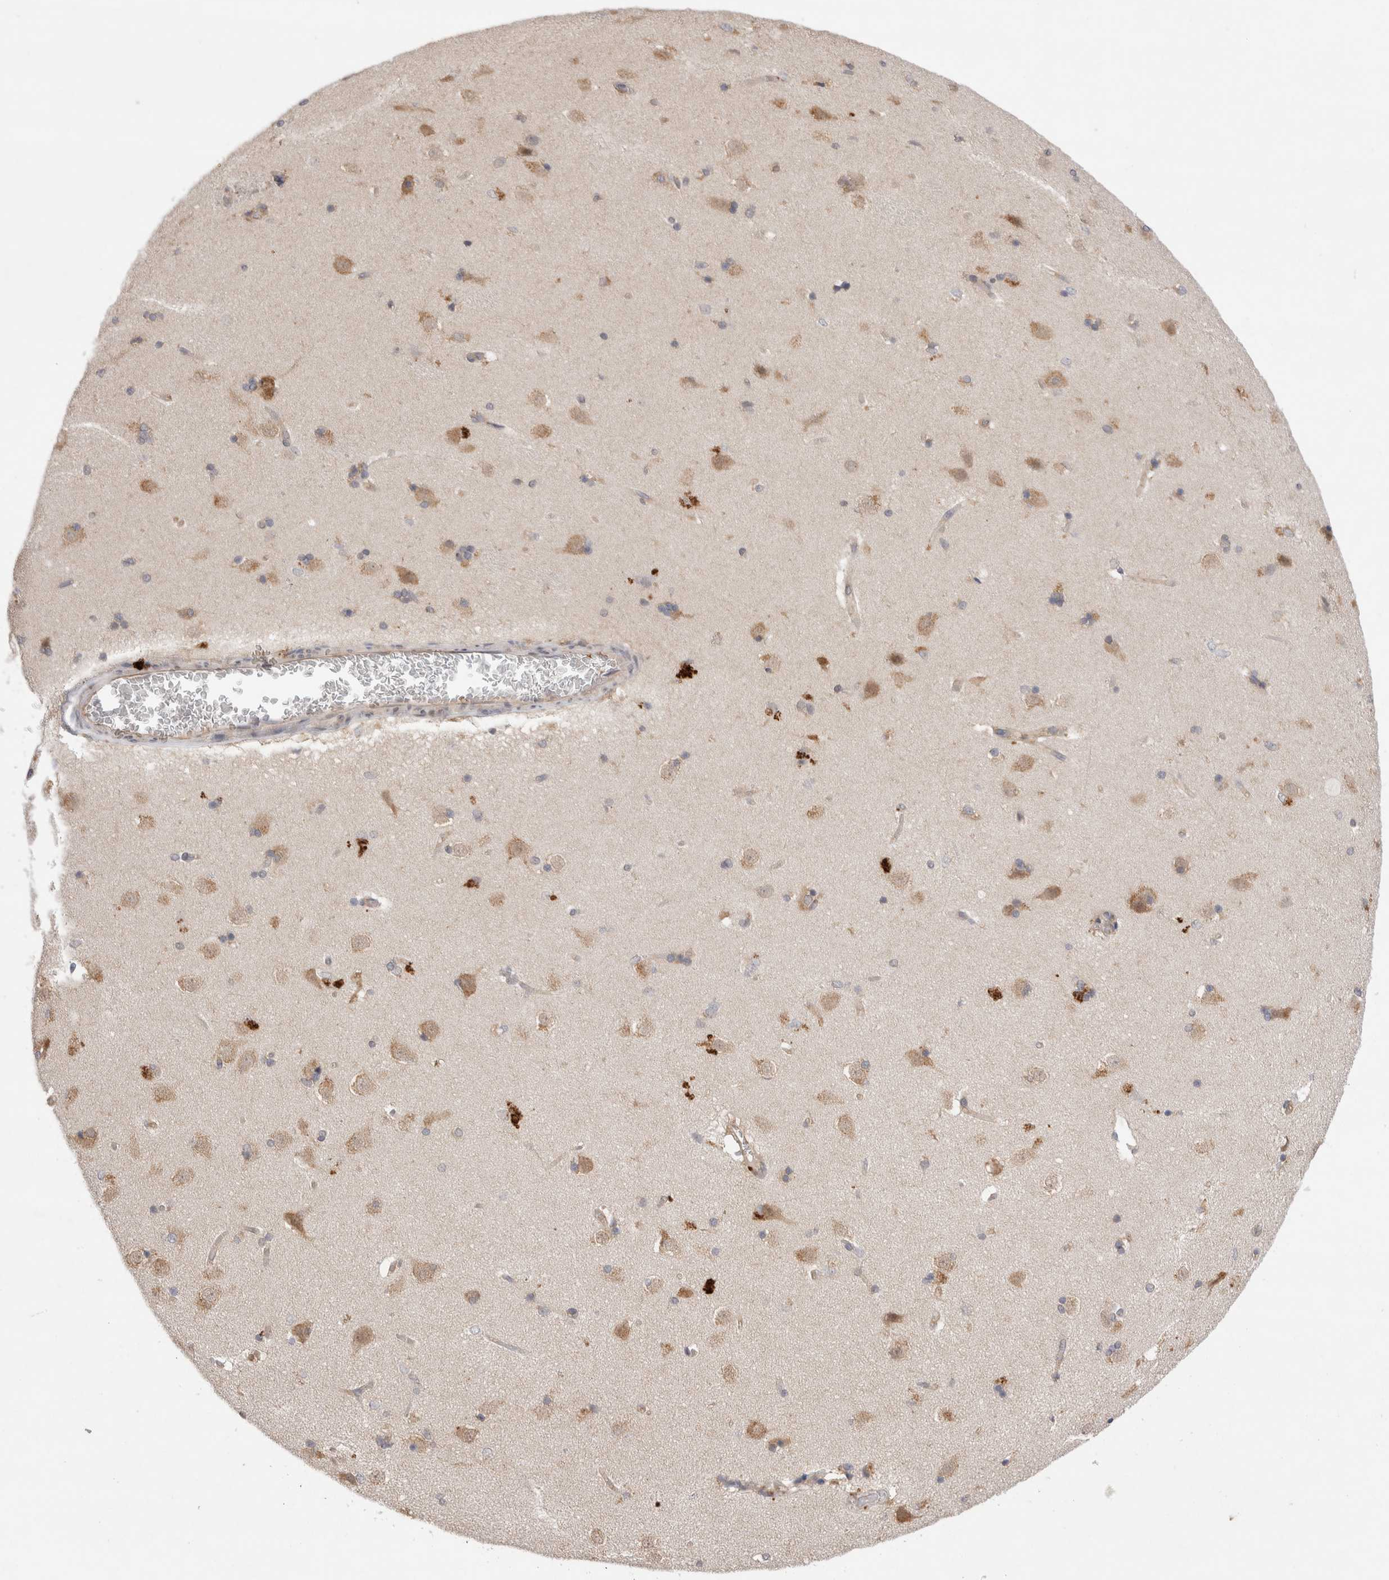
{"staining": {"intensity": "weak", "quantity": "<25%", "location": "cytoplasmic/membranous"}, "tissue": "caudate", "cell_type": "Glial cells", "image_type": "normal", "snomed": [{"axis": "morphology", "description": "Normal tissue, NOS"}, {"axis": "topography", "description": "Lateral ventricle wall"}], "caption": "Immunohistochemistry (IHC) of unremarkable human caudate shows no expression in glial cells.", "gene": "EIF3E", "patient": {"sex": "female", "age": 19}}